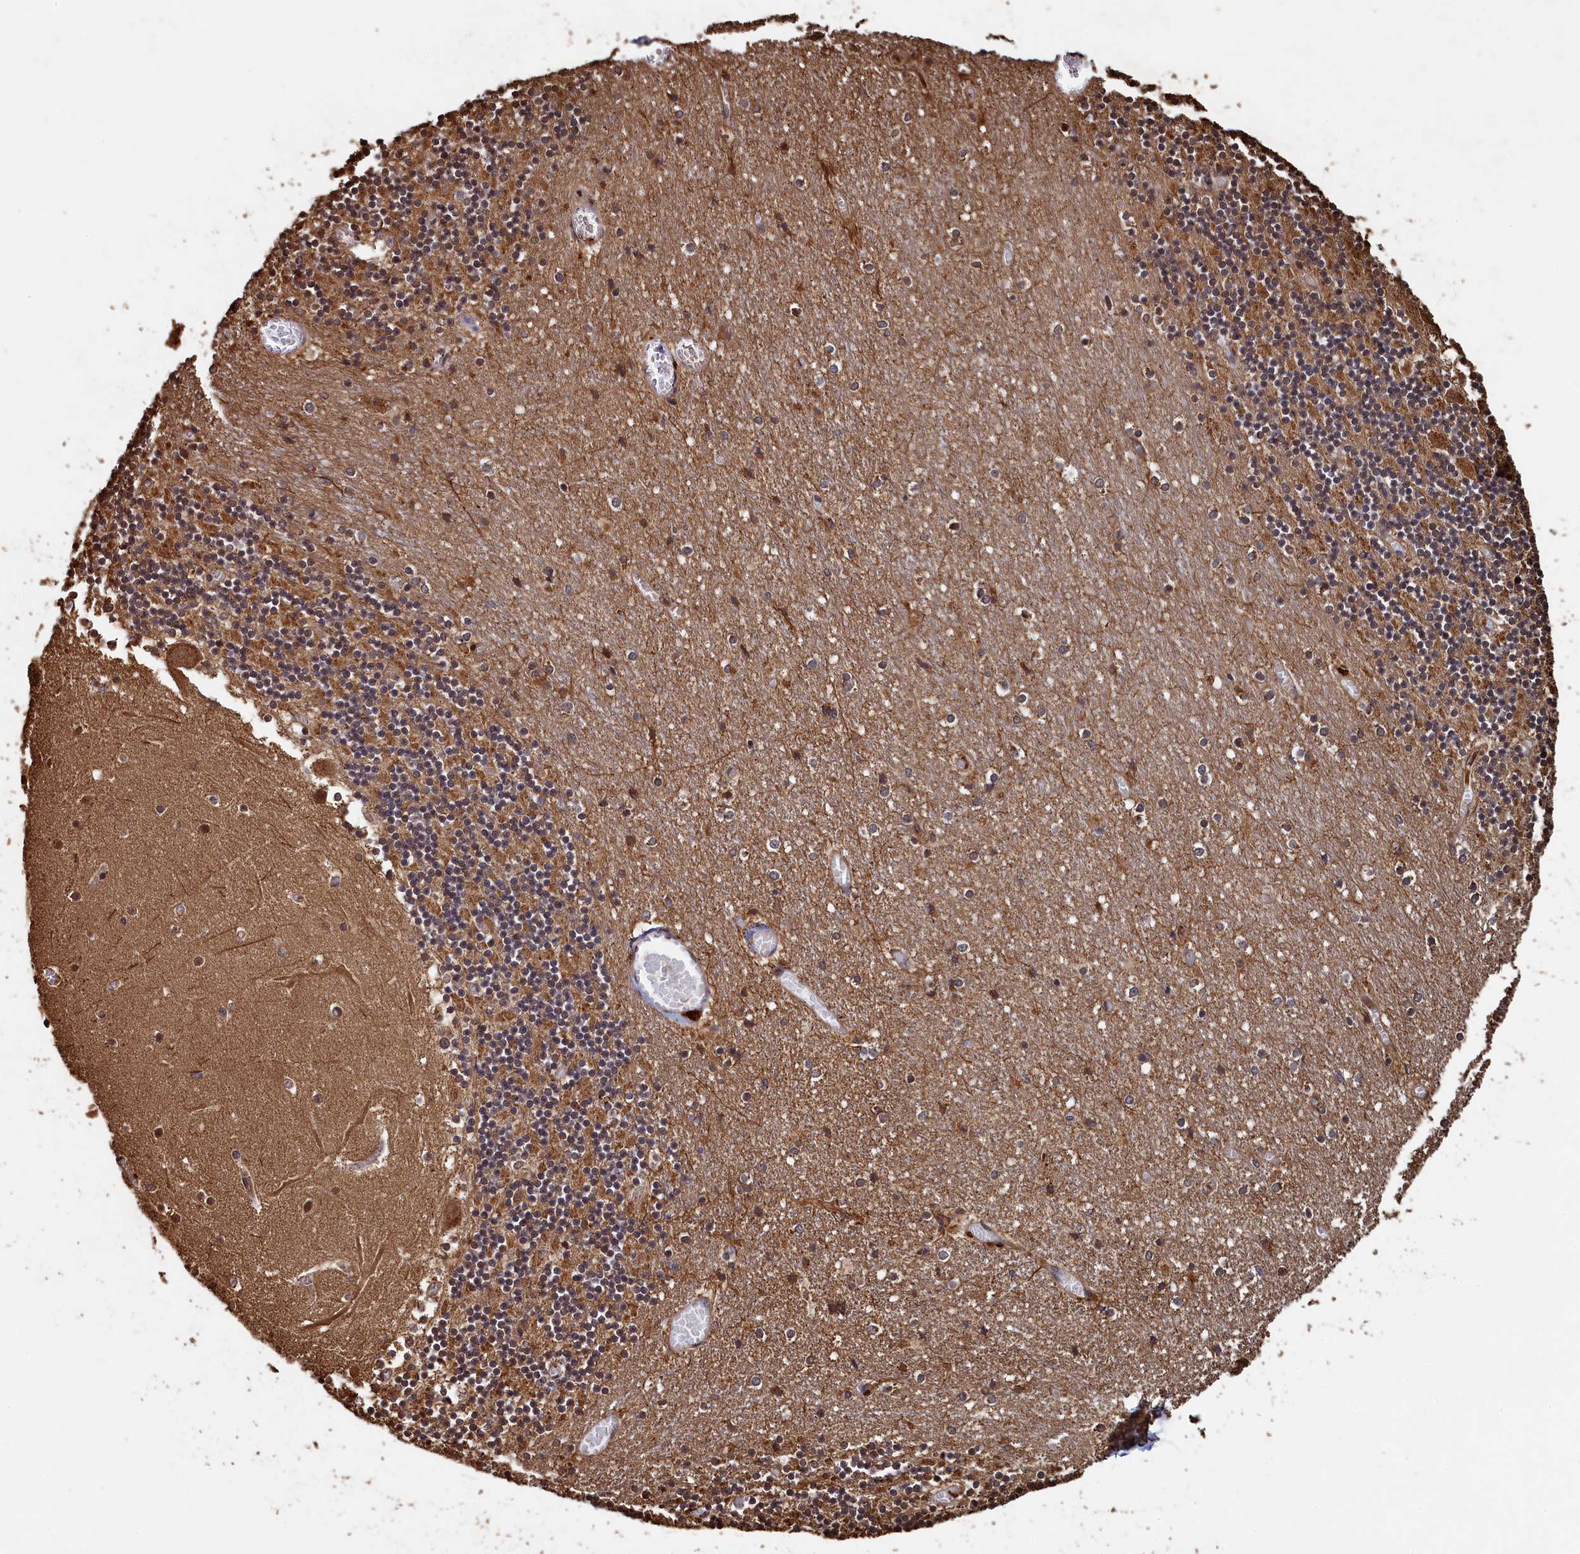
{"staining": {"intensity": "strong", "quantity": ">75%", "location": "cytoplasmic/membranous"}, "tissue": "cerebellum", "cell_type": "Cells in granular layer", "image_type": "normal", "snomed": [{"axis": "morphology", "description": "Normal tissue, NOS"}, {"axis": "topography", "description": "Cerebellum"}], "caption": "Brown immunohistochemical staining in normal human cerebellum exhibits strong cytoplasmic/membranous positivity in about >75% of cells in granular layer.", "gene": "PIGN", "patient": {"sex": "female", "age": 28}}